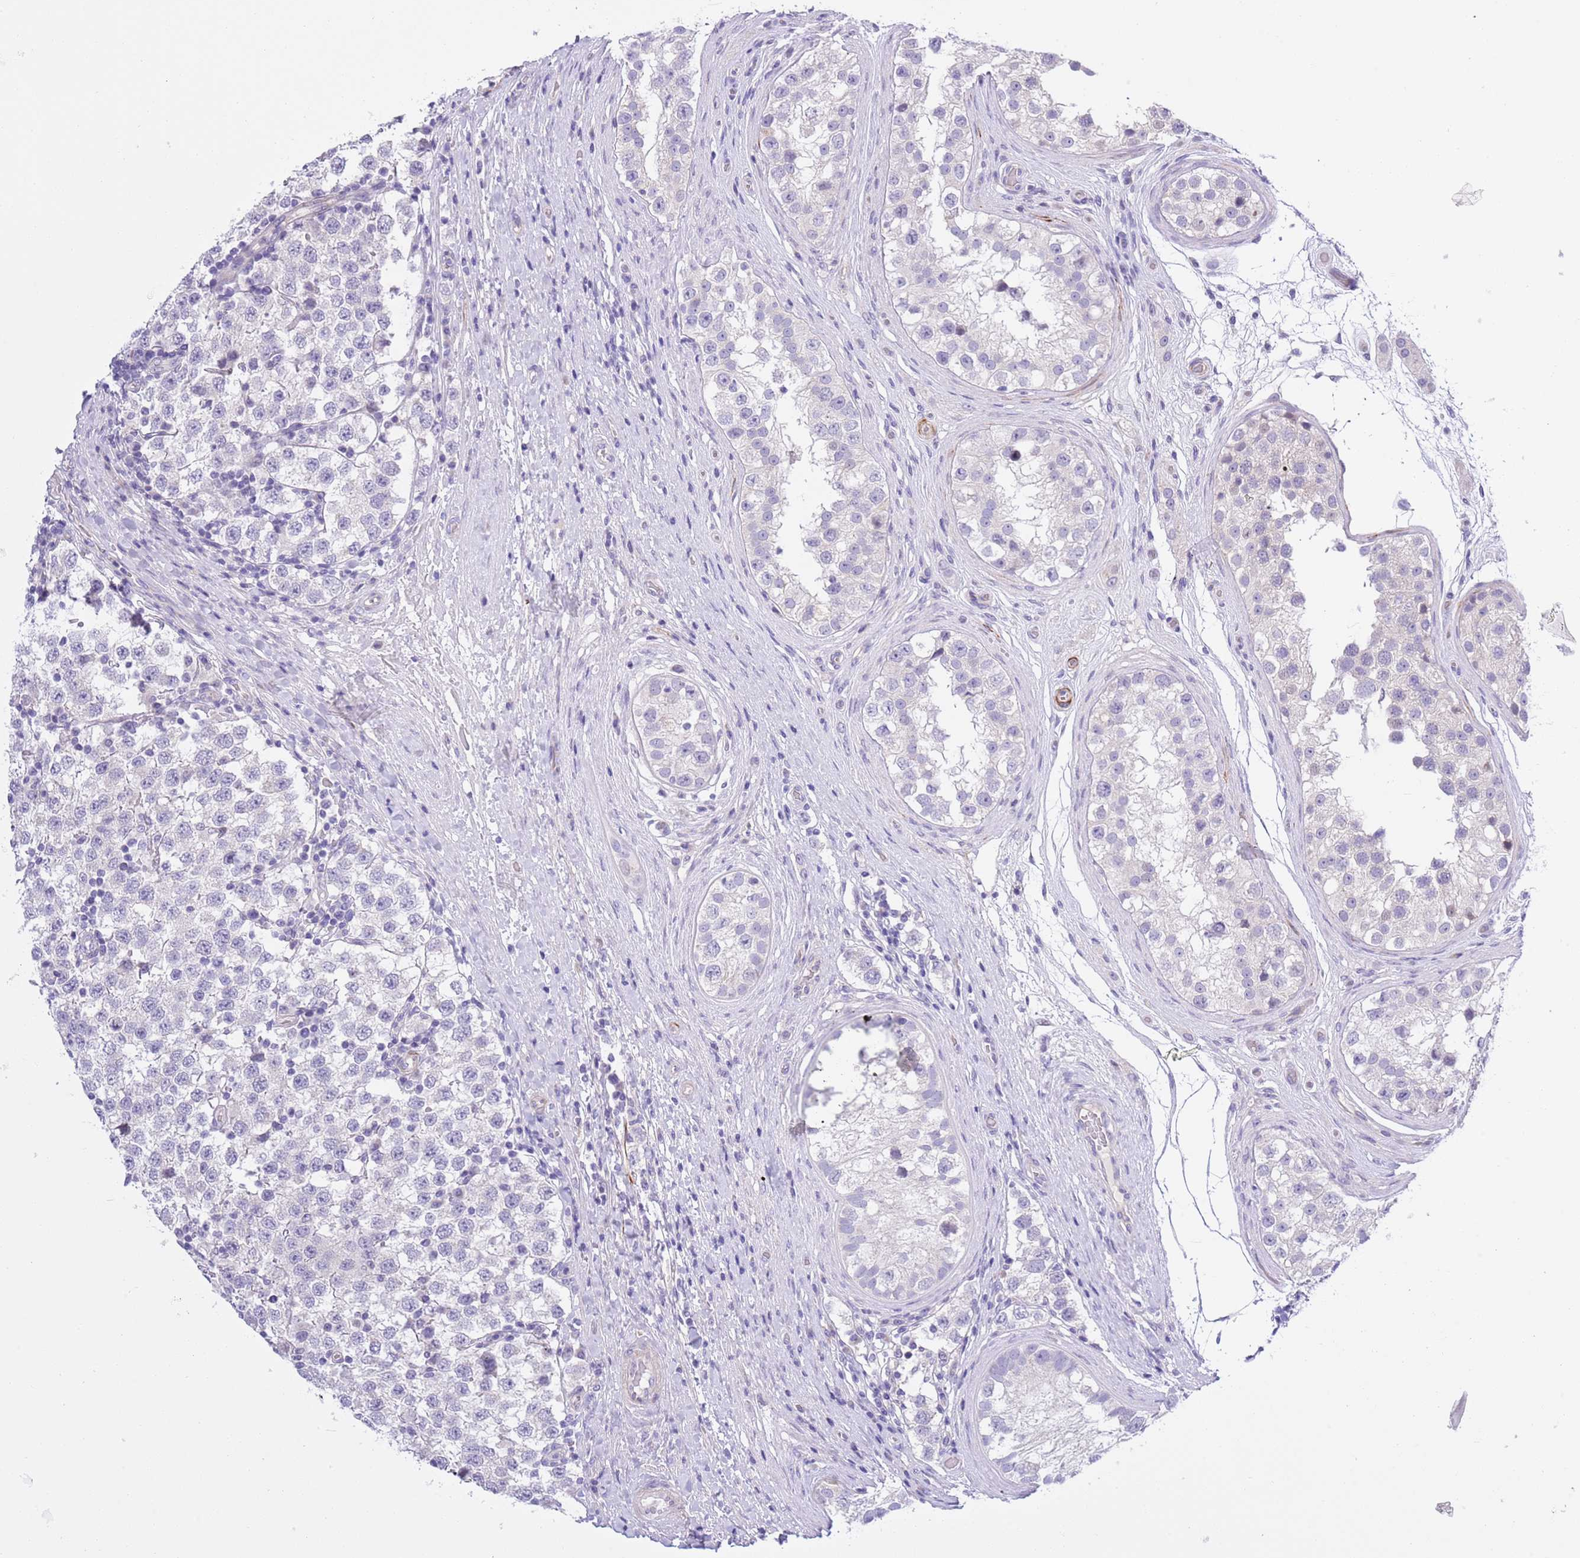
{"staining": {"intensity": "negative", "quantity": "none", "location": "none"}, "tissue": "testis cancer", "cell_type": "Tumor cells", "image_type": "cancer", "snomed": [{"axis": "morphology", "description": "Seminoma, NOS"}, {"axis": "topography", "description": "Testis"}], "caption": "The immunohistochemistry histopathology image has no significant staining in tumor cells of testis cancer tissue.", "gene": "NET1", "patient": {"sex": "male", "age": 34}}